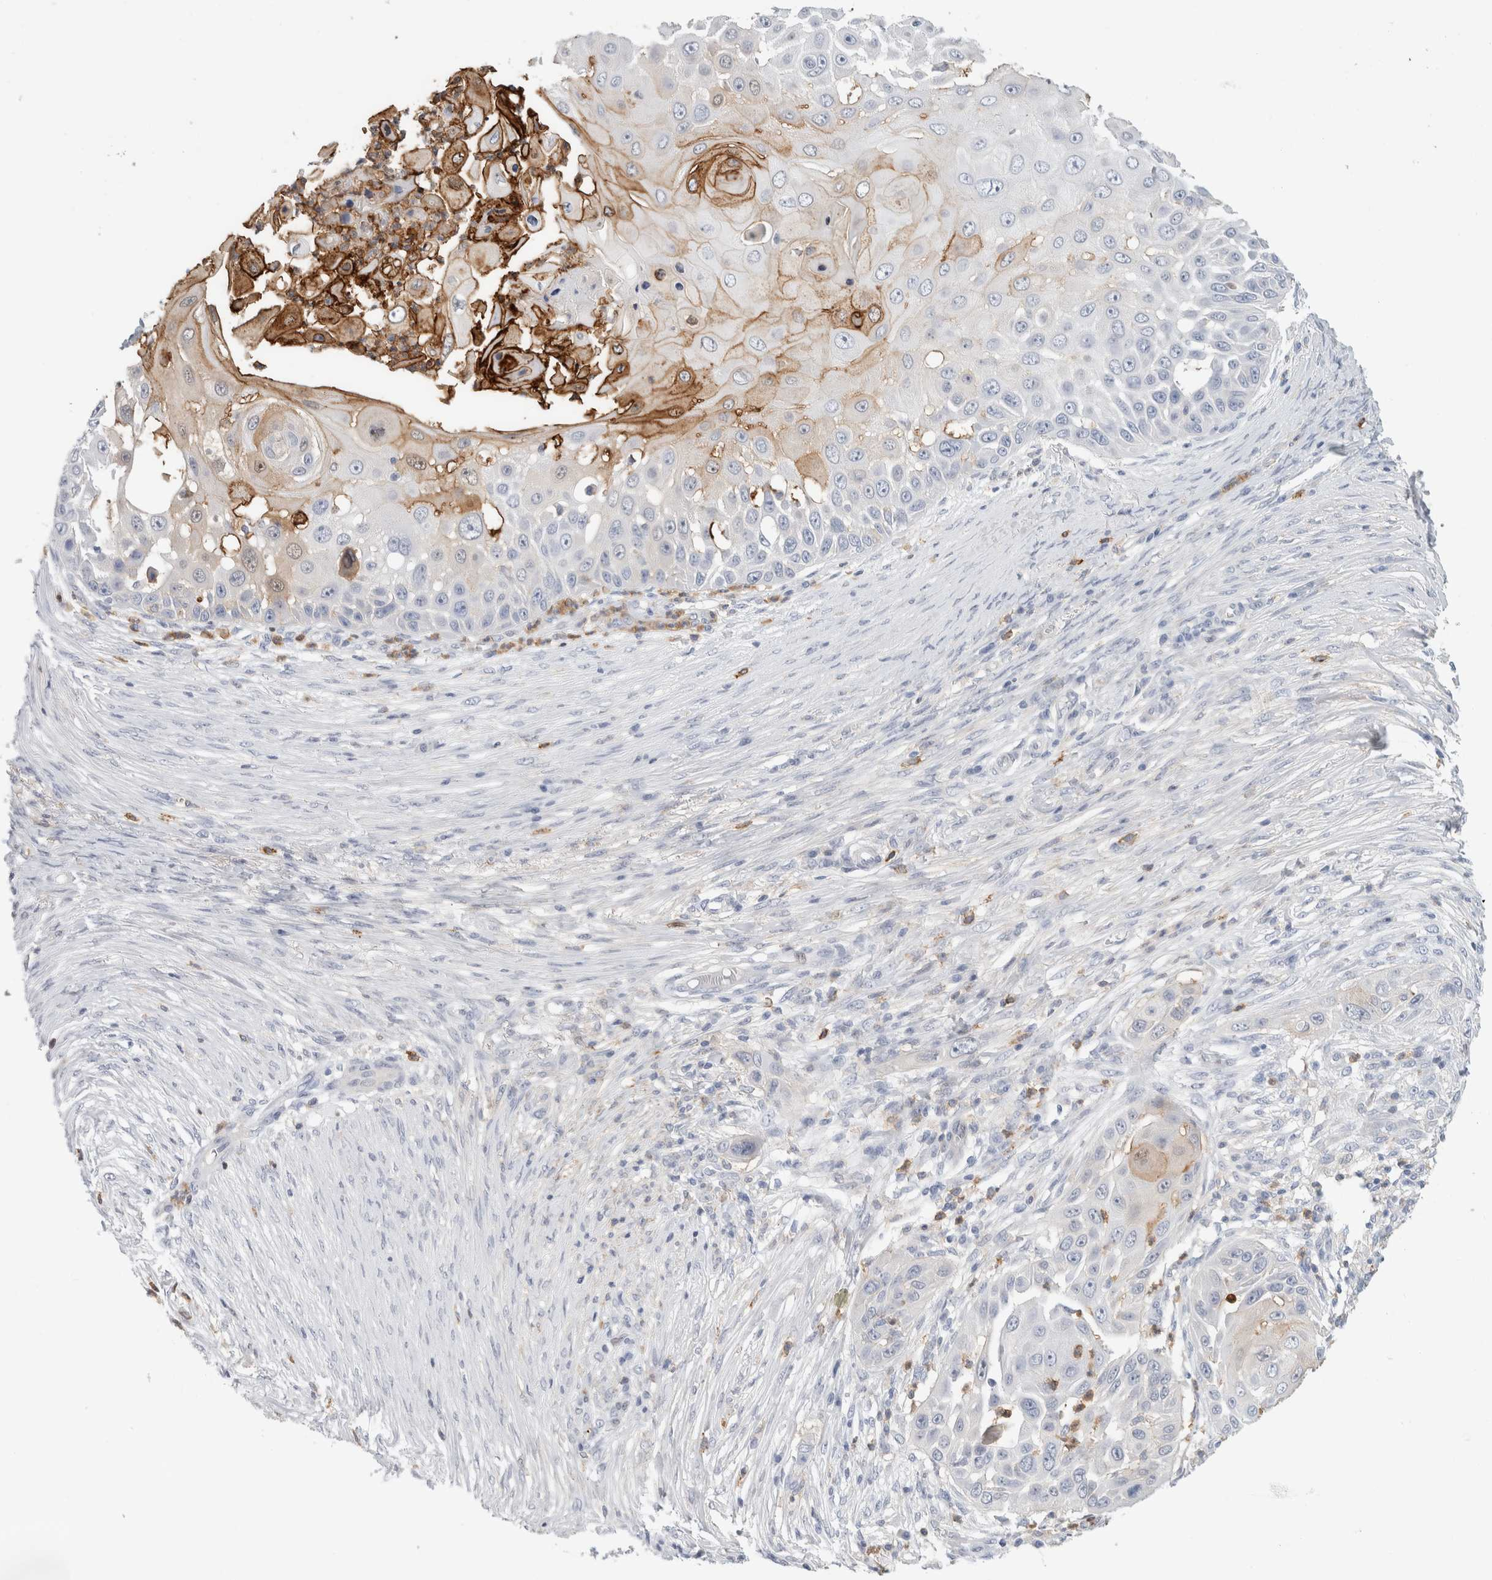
{"staining": {"intensity": "moderate", "quantity": "<25%", "location": "cytoplasmic/membranous"}, "tissue": "skin cancer", "cell_type": "Tumor cells", "image_type": "cancer", "snomed": [{"axis": "morphology", "description": "Squamous cell carcinoma, NOS"}, {"axis": "topography", "description": "Skin"}], "caption": "Moderate cytoplasmic/membranous staining for a protein is present in about <25% of tumor cells of skin cancer using immunohistochemistry (IHC).", "gene": "P2RY2", "patient": {"sex": "female", "age": 44}}